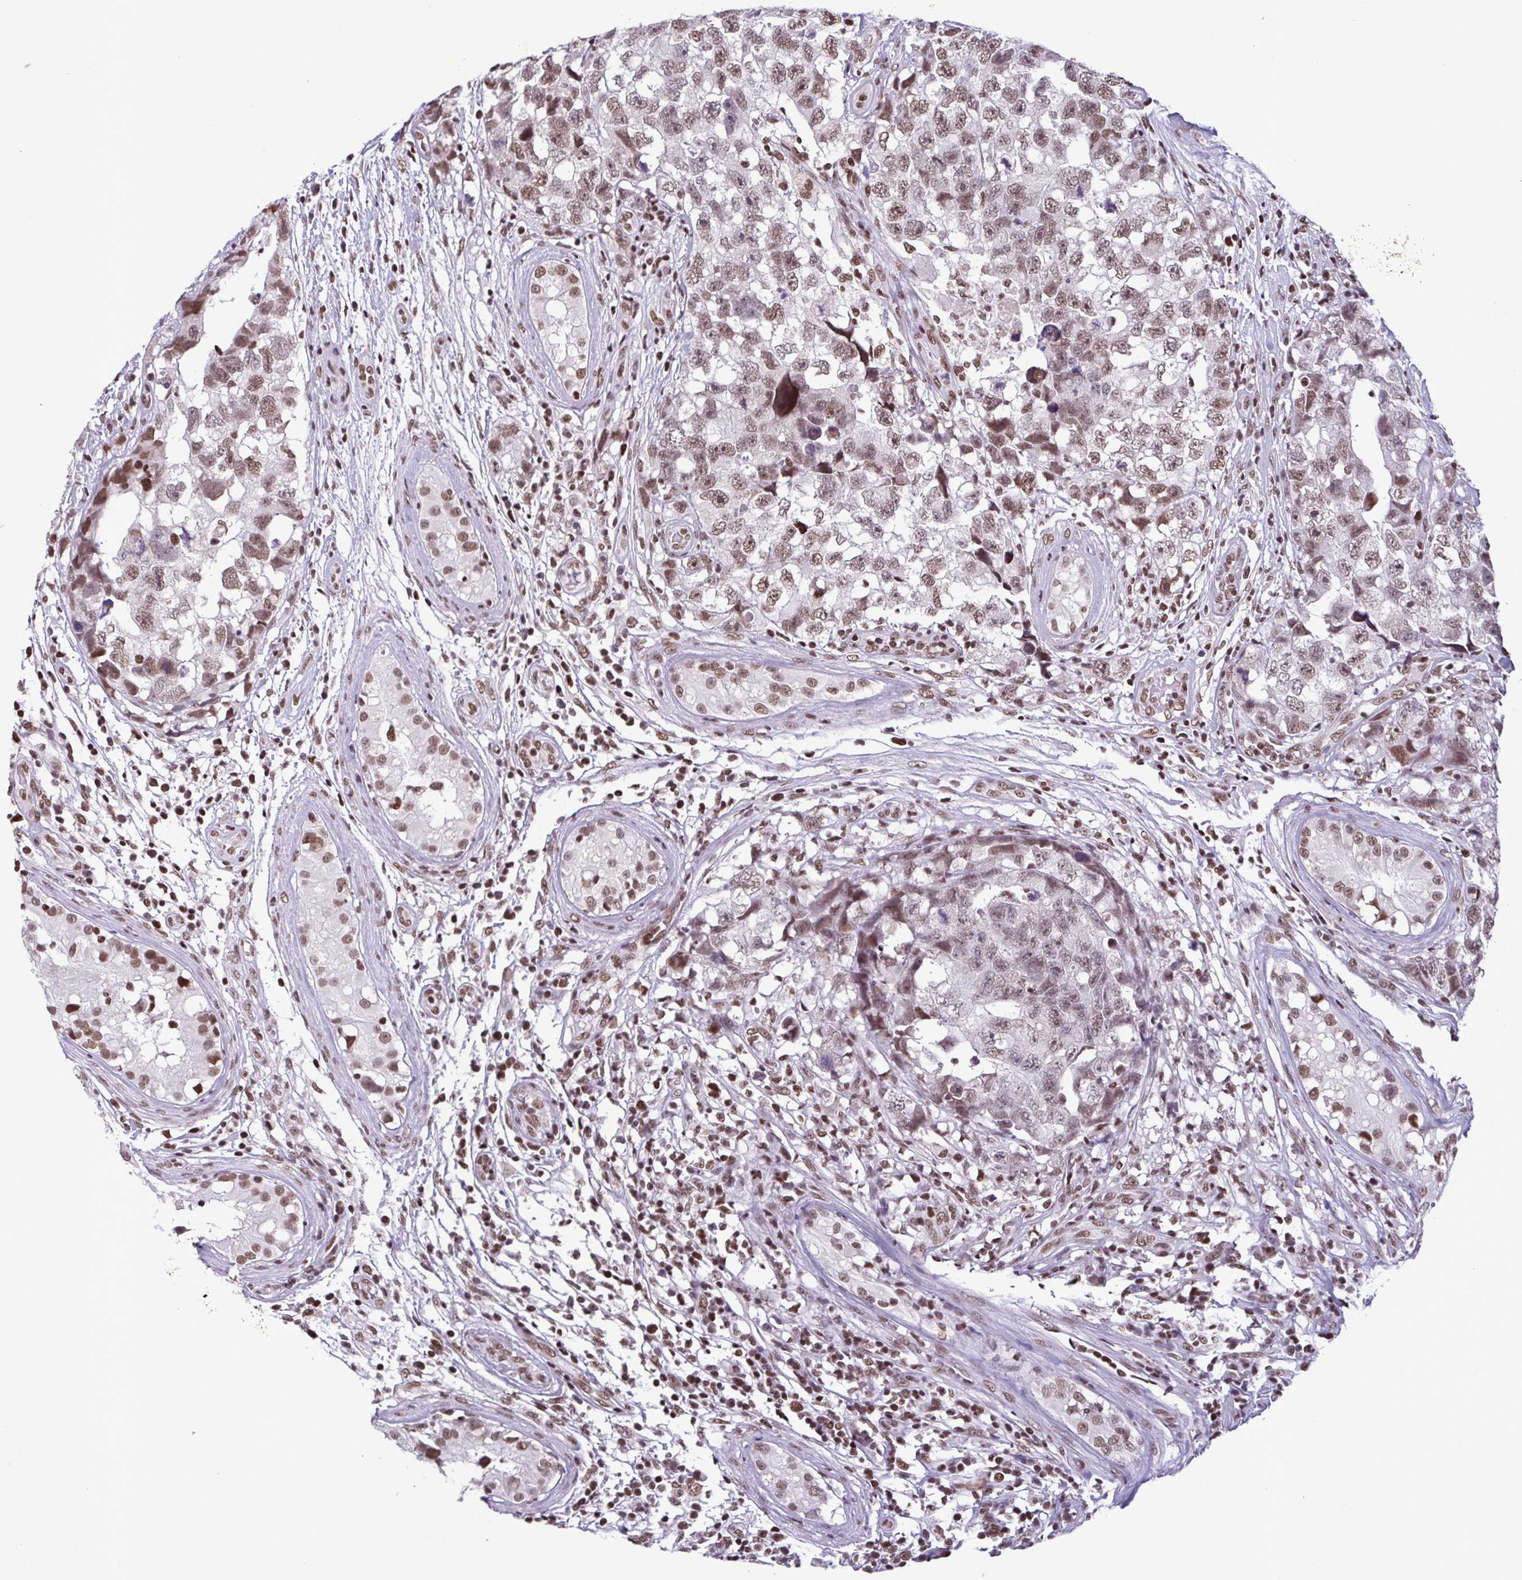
{"staining": {"intensity": "moderate", "quantity": ">75%", "location": "nuclear"}, "tissue": "testis cancer", "cell_type": "Tumor cells", "image_type": "cancer", "snomed": [{"axis": "morphology", "description": "Carcinoma, Embryonal, NOS"}, {"axis": "topography", "description": "Testis"}], "caption": "High-power microscopy captured an IHC micrograph of testis cancer, revealing moderate nuclear expression in about >75% of tumor cells.", "gene": "TIMM21", "patient": {"sex": "male", "age": 22}}